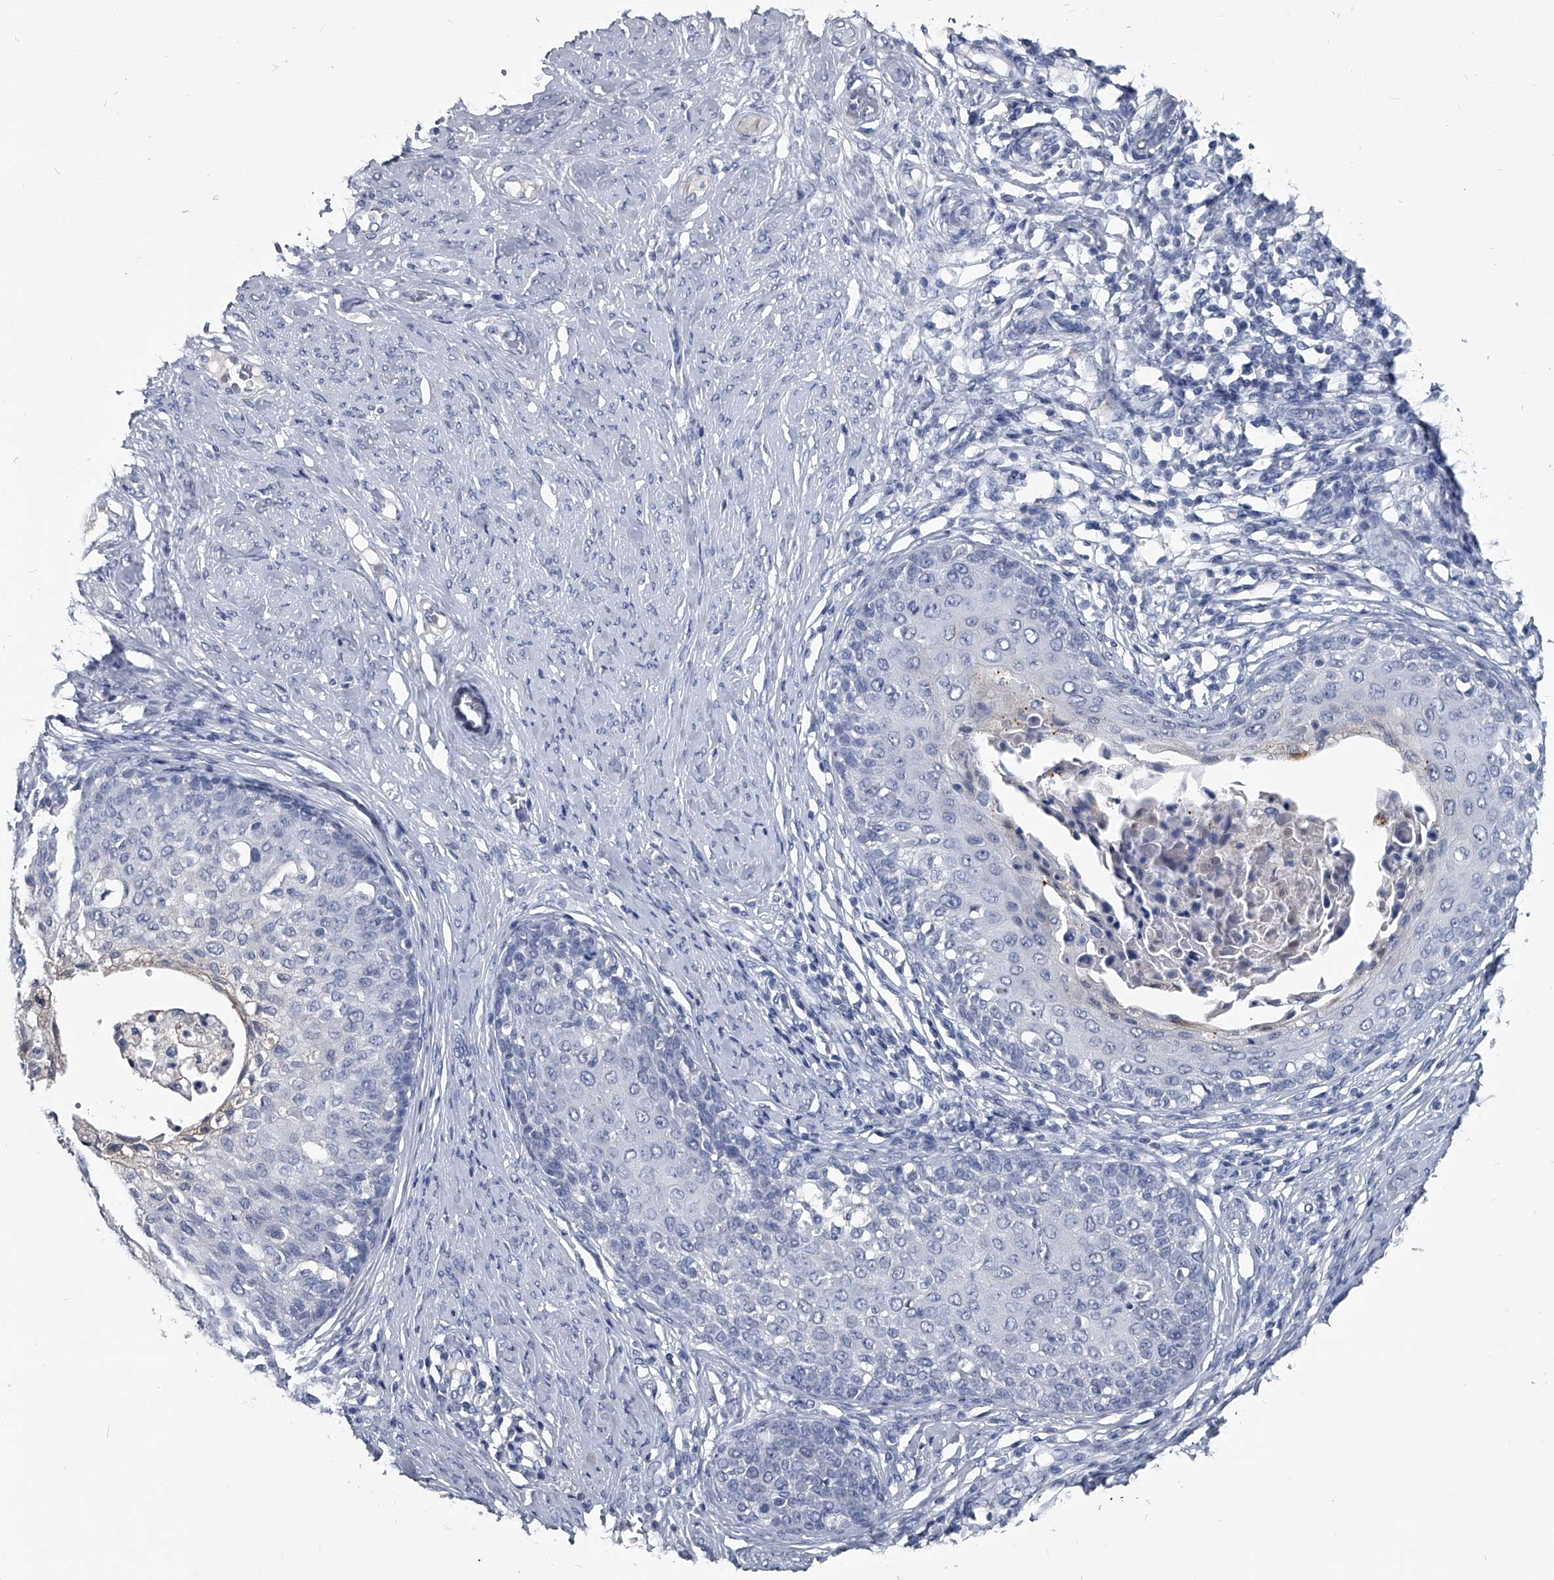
{"staining": {"intensity": "negative", "quantity": "none", "location": "none"}, "tissue": "cervical cancer", "cell_type": "Tumor cells", "image_type": "cancer", "snomed": [{"axis": "morphology", "description": "Squamous cell carcinoma, NOS"}, {"axis": "morphology", "description": "Adenocarcinoma, NOS"}, {"axis": "topography", "description": "Cervix"}], "caption": "High magnification brightfield microscopy of cervical cancer (adenocarcinoma) stained with DAB (3,3'-diaminobenzidine) (brown) and counterstained with hematoxylin (blue): tumor cells show no significant expression. (Brightfield microscopy of DAB immunohistochemistry (IHC) at high magnification).", "gene": "BCAS1", "patient": {"sex": "female", "age": 52}}